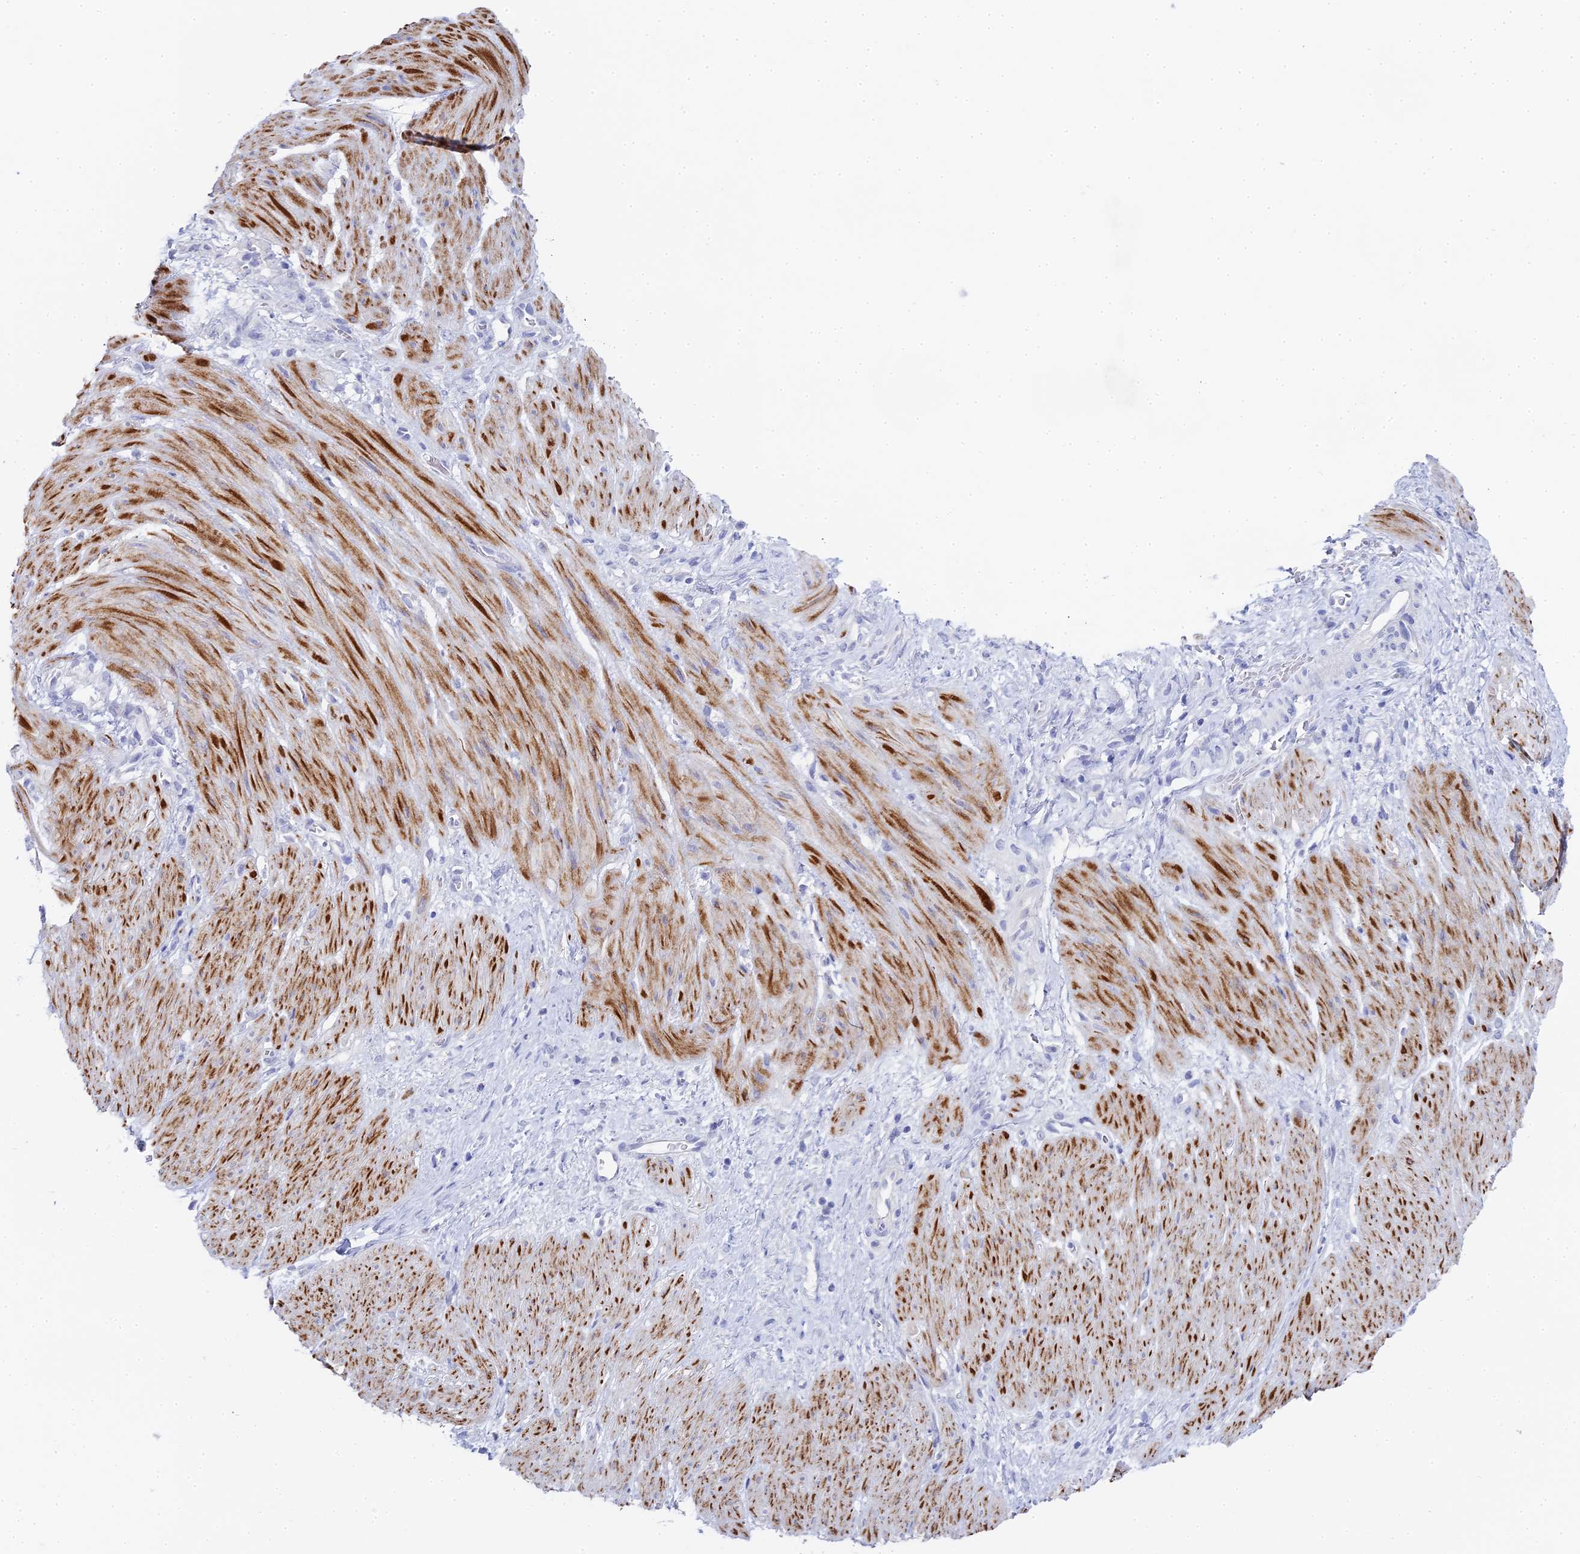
{"staining": {"intensity": "negative", "quantity": "none", "location": "none"}, "tissue": "stomach cancer", "cell_type": "Tumor cells", "image_type": "cancer", "snomed": [{"axis": "morphology", "description": "Adenocarcinoma, NOS"}, {"axis": "topography", "description": "Stomach"}], "caption": "Immunohistochemistry image of human stomach adenocarcinoma stained for a protein (brown), which shows no positivity in tumor cells. (IHC, brightfield microscopy, high magnification).", "gene": "ALPP", "patient": {"sex": "male", "age": 48}}